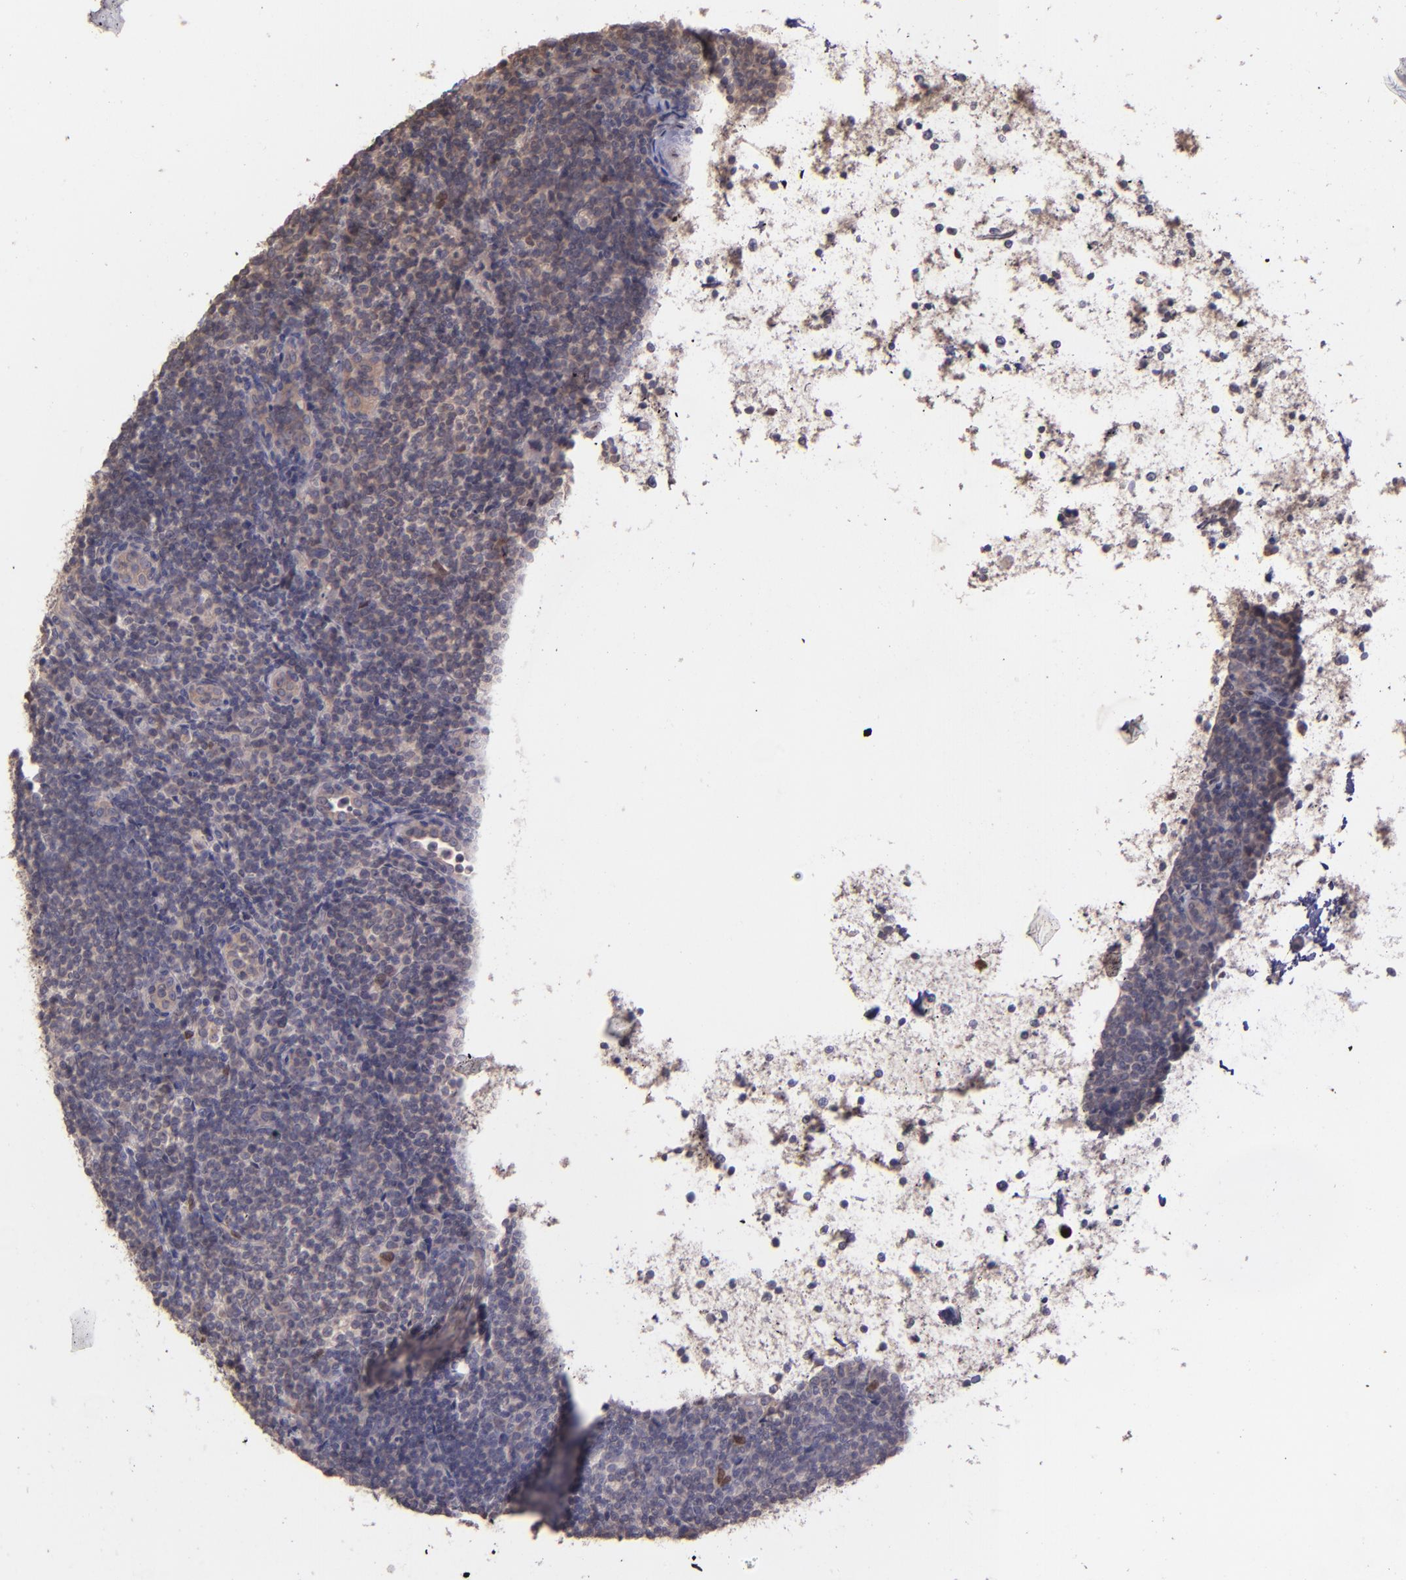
{"staining": {"intensity": "weak", "quantity": "<25%", "location": "cytoplasmic/membranous"}, "tissue": "lymphoma", "cell_type": "Tumor cells", "image_type": "cancer", "snomed": [{"axis": "morphology", "description": "Malignant lymphoma, non-Hodgkin's type, Low grade"}, {"axis": "topography", "description": "Lymph node"}], "caption": "A histopathology image of malignant lymphoma, non-Hodgkin's type (low-grade) stained for a protein reveals no brown staining in tumor cells.", "gene": "NUP62CL", "patient": {"sex": "female", "age": 76}}